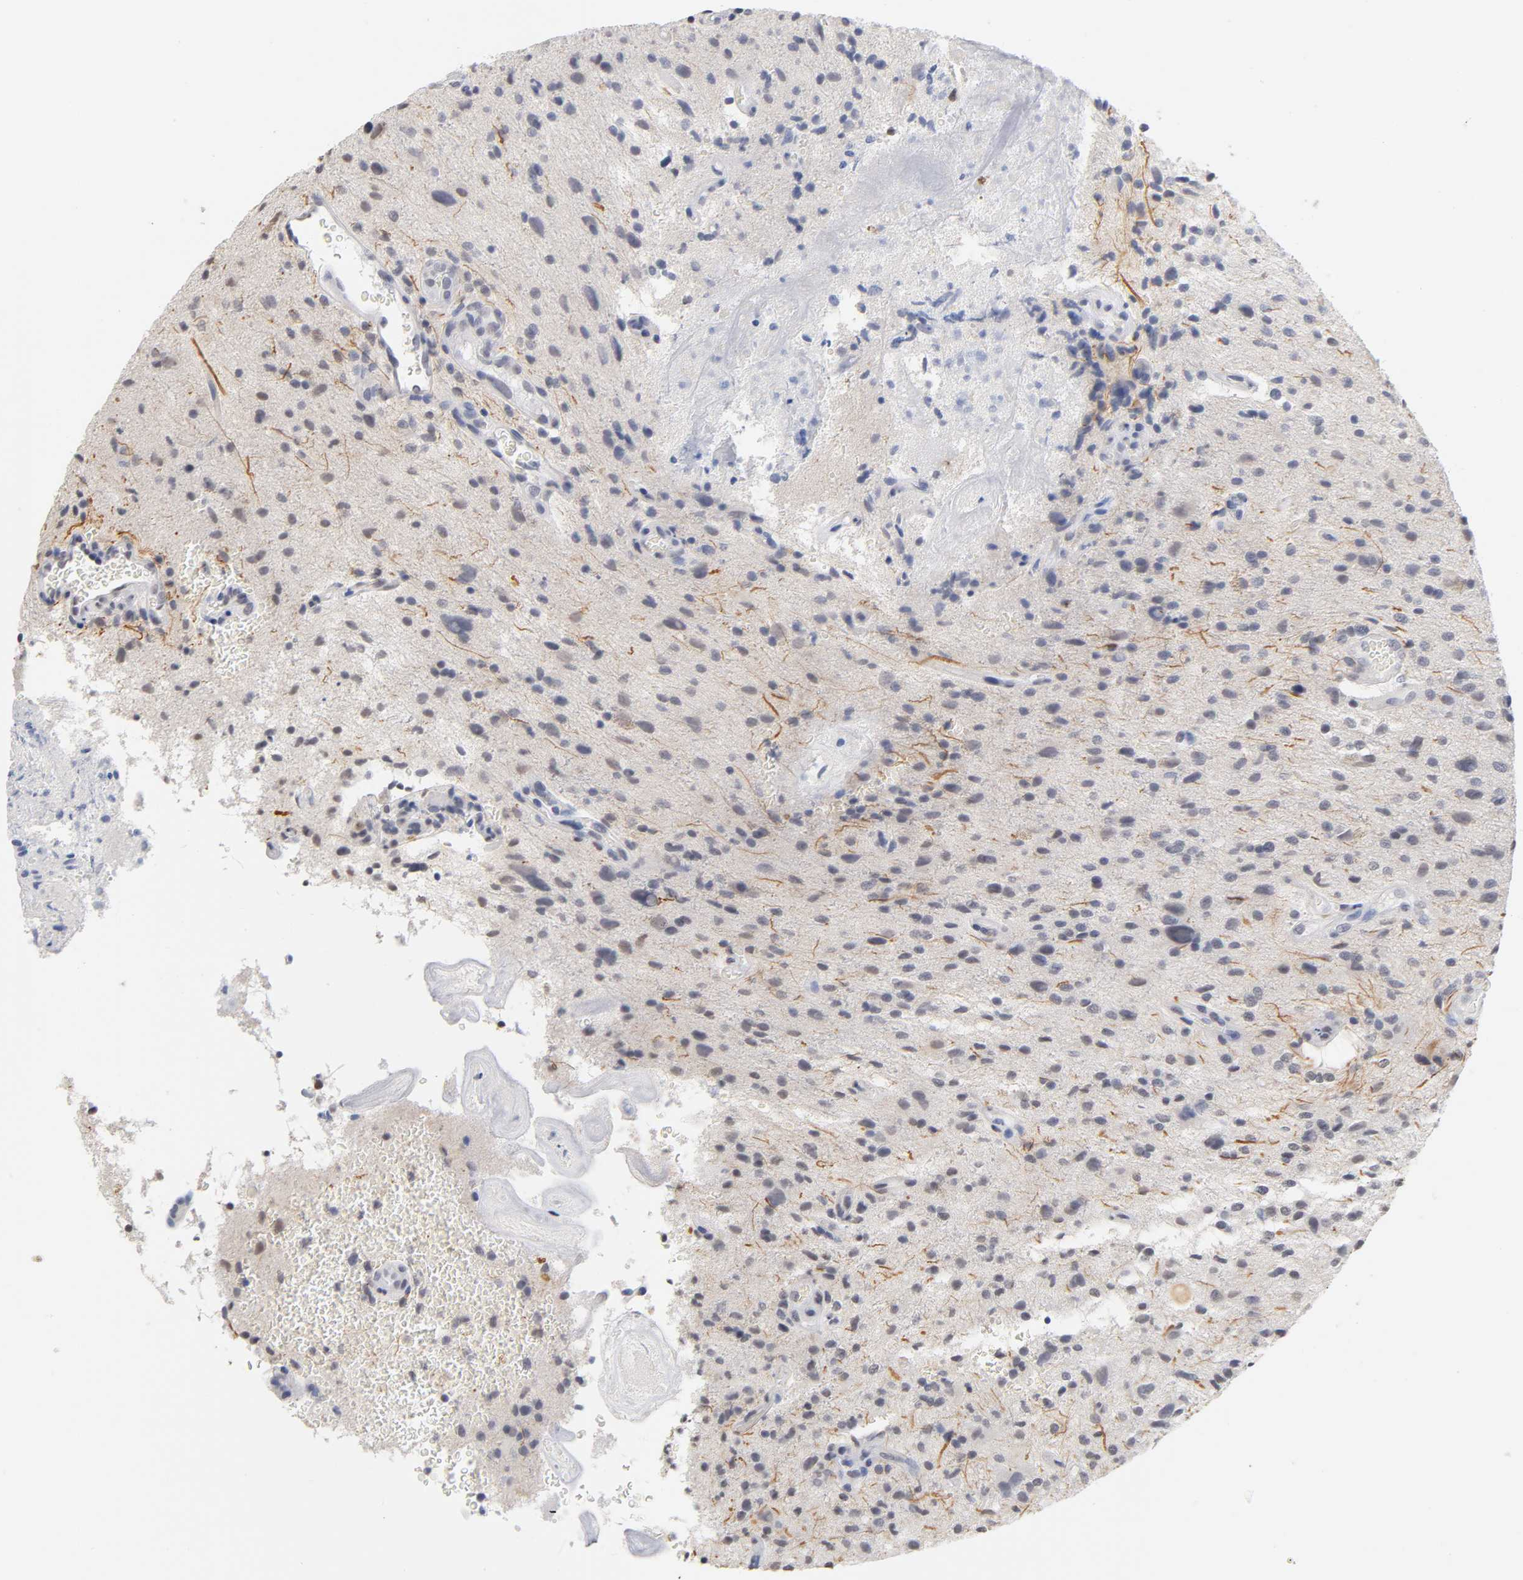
{"staining": {"intensity": "weak", "quantity": ">75%", "location": "cytoplasmic/membranous,nuclear"}, "tissue": "glioma", "cell_type": "Tumor cells", "image_type": "cancer", "snomed": [{"axis": "morphology", "description": "Normal tissue, NOS"}, {"axis": "morphology", "description": "Glioma, malignant, High grade"}, {"axis": "topography", "description": "Cerebral cortex"}], "caption": "A micrograph of glioma stained for a protein demonstrates weak cytoplasmic/membranous and nuclear brown staining in tumor cells.", "gene": "CRABP2", "patient": {"sex": "male", "age": 75}}